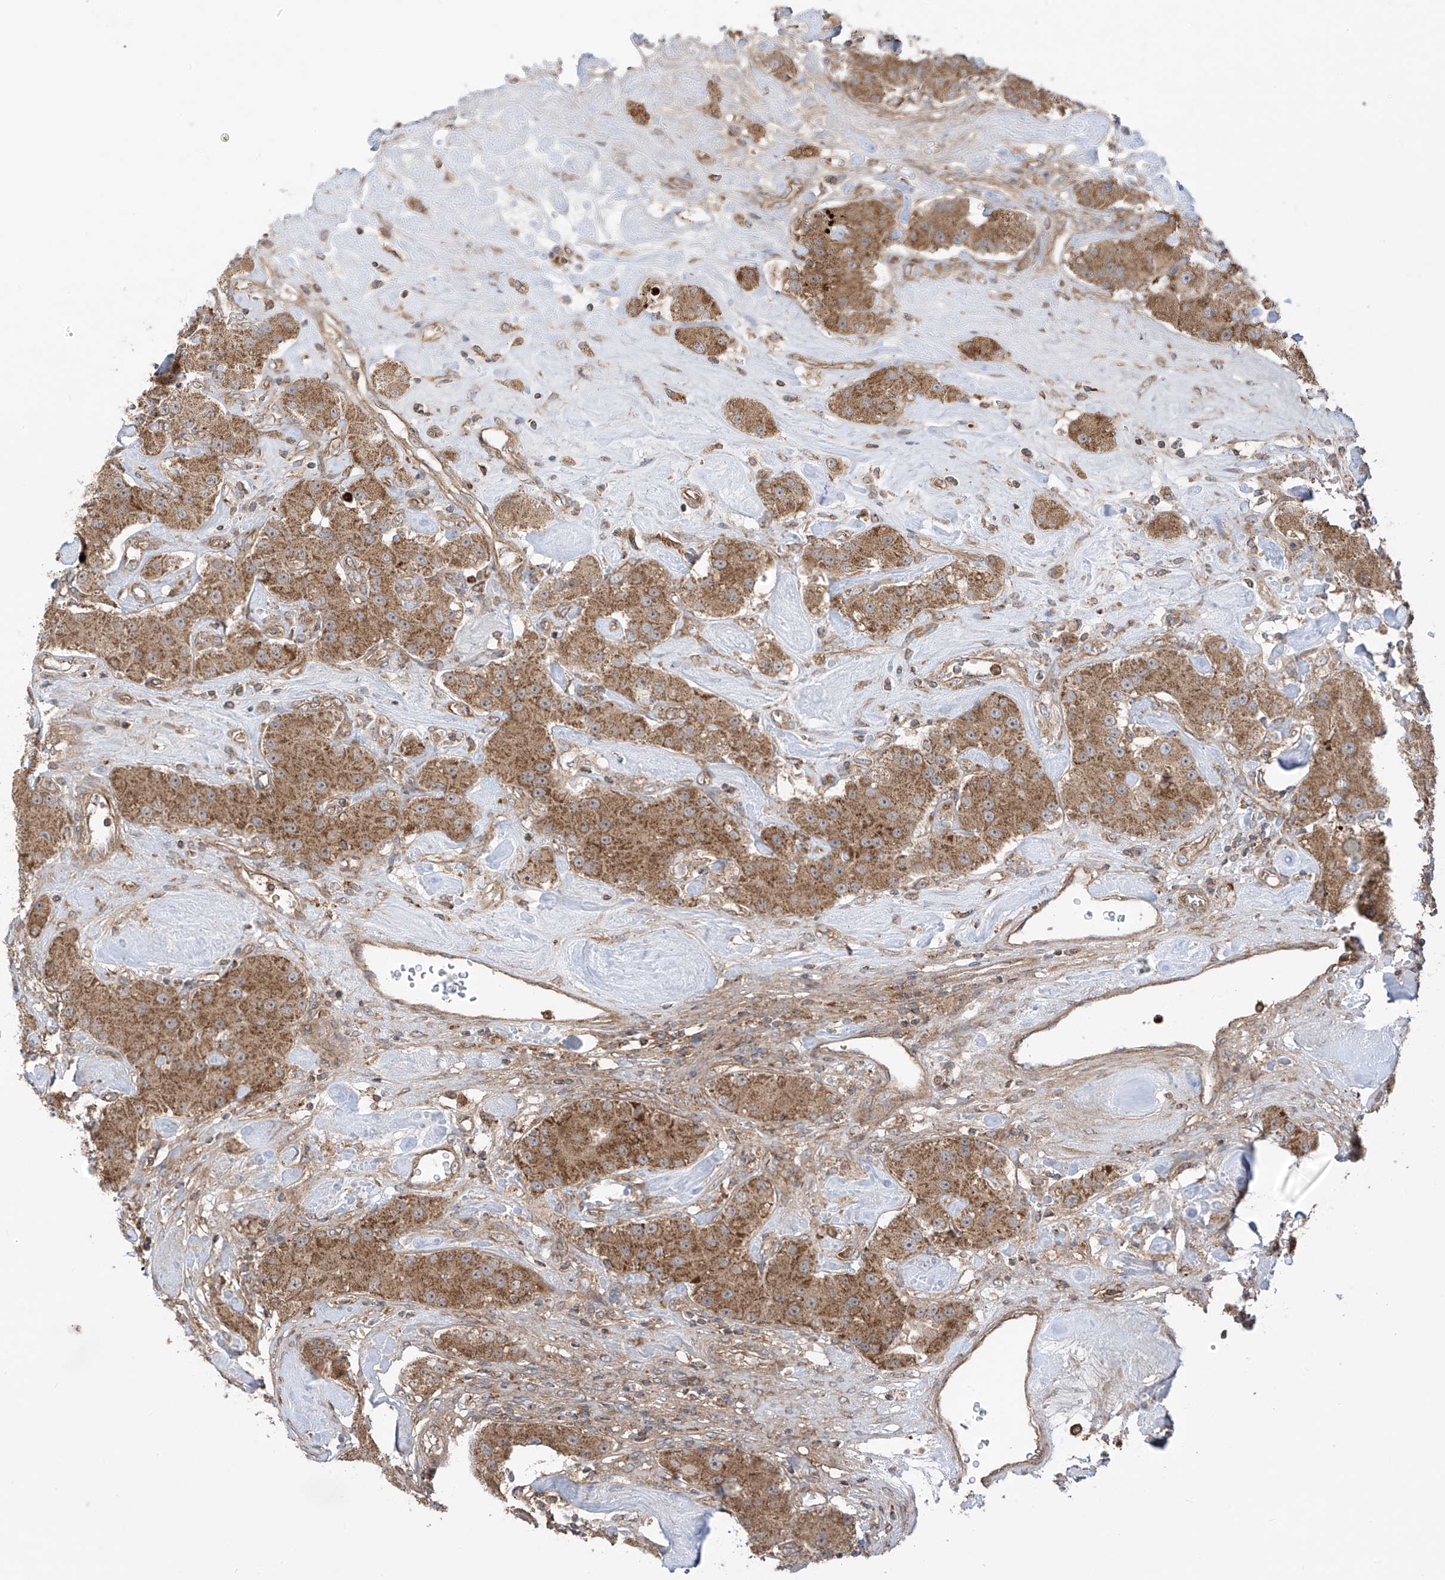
{"staining": {"intensity": "moderate", "quantity": ">75%", "location": "cytoplasmic/membranous"}, "tissue": "carcinoid", "cell_type": "Tumor cells", "image_type": "cancer", "snomed": [{"axis": "morphology", "description": "Carcinoid, malignant, NOS"}, {"axis": "topography", "description": "Pancreas"}], "caption": "DAB (3,3'-diaminobenzidine) immunohistochemical staining of human carcinoid (malignant) demonstrates moderate cytoplasmic/membranous protein staining in approximately >75% of tumor cells. (brown staining indicates protein expression, while blue staining denotes nuclei).", "gene": "REPS1", "patient": {"sex": "male", "age": 41}}